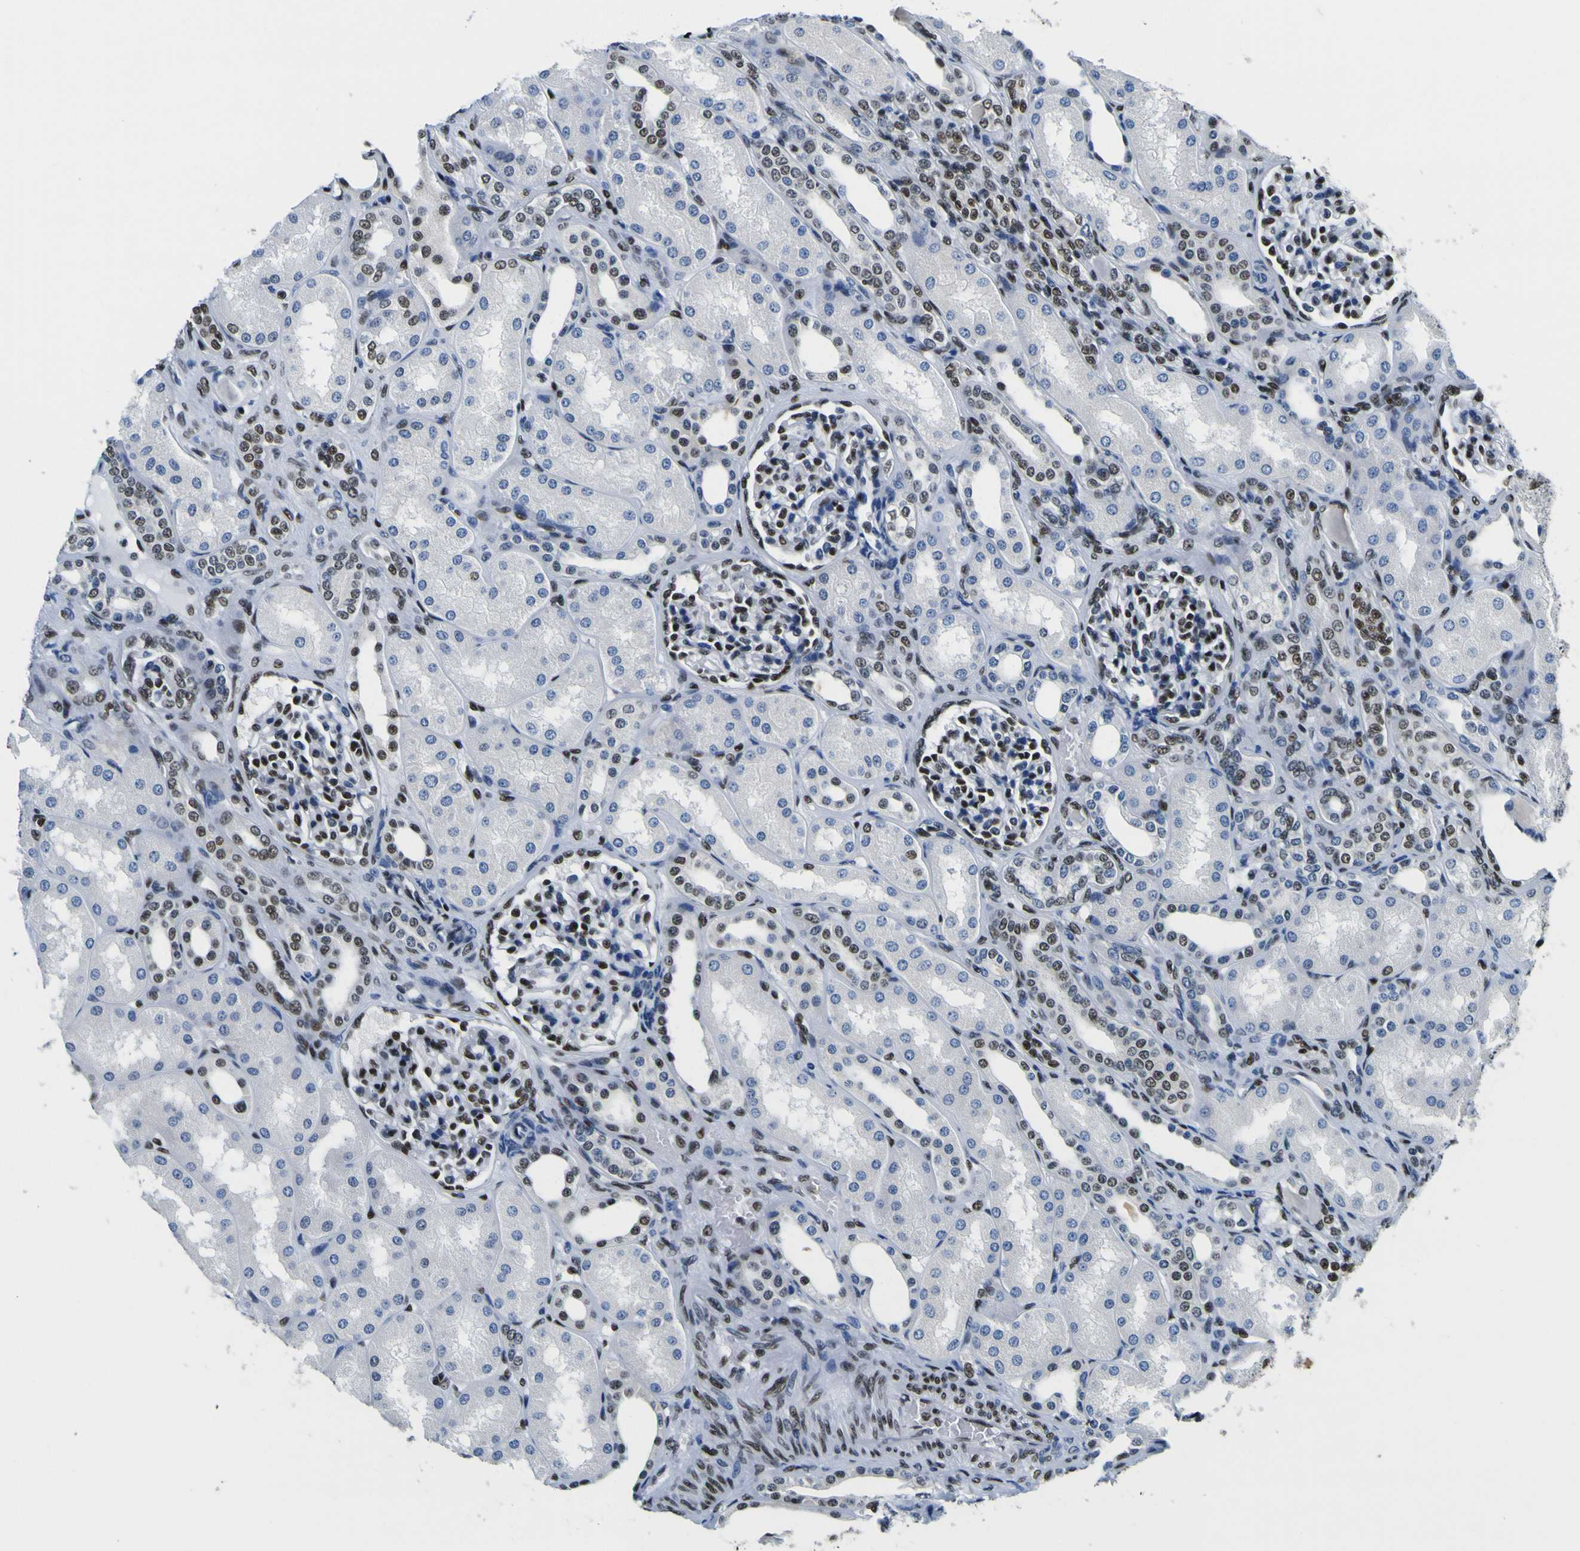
{"staining": {"intensity": "strong", "quantity": "25%-75%", "location": "nuclear"}, "tissue": "kidney", "cell_type": "Cells in glomeruli", "image_type": "normal", "snomed": [{"axis": "morphology", "description": "Normal tissue, NOS"}, {"axis": "topography", "description": "Kidney"}], "caption": "The image exhibits immunohistochemical staining of unremarkable kidney. There is strong nuclear expression is present in about 25%-75% of cells in glomeruli. The staining was performed using DAB (3,3'-diaminobenzidine), with brown indicating positive protein expression. Nuclei are stained blue with hematoxylin.", "gene": "SP1", "patient": {"sex": "male", "age": 7}}